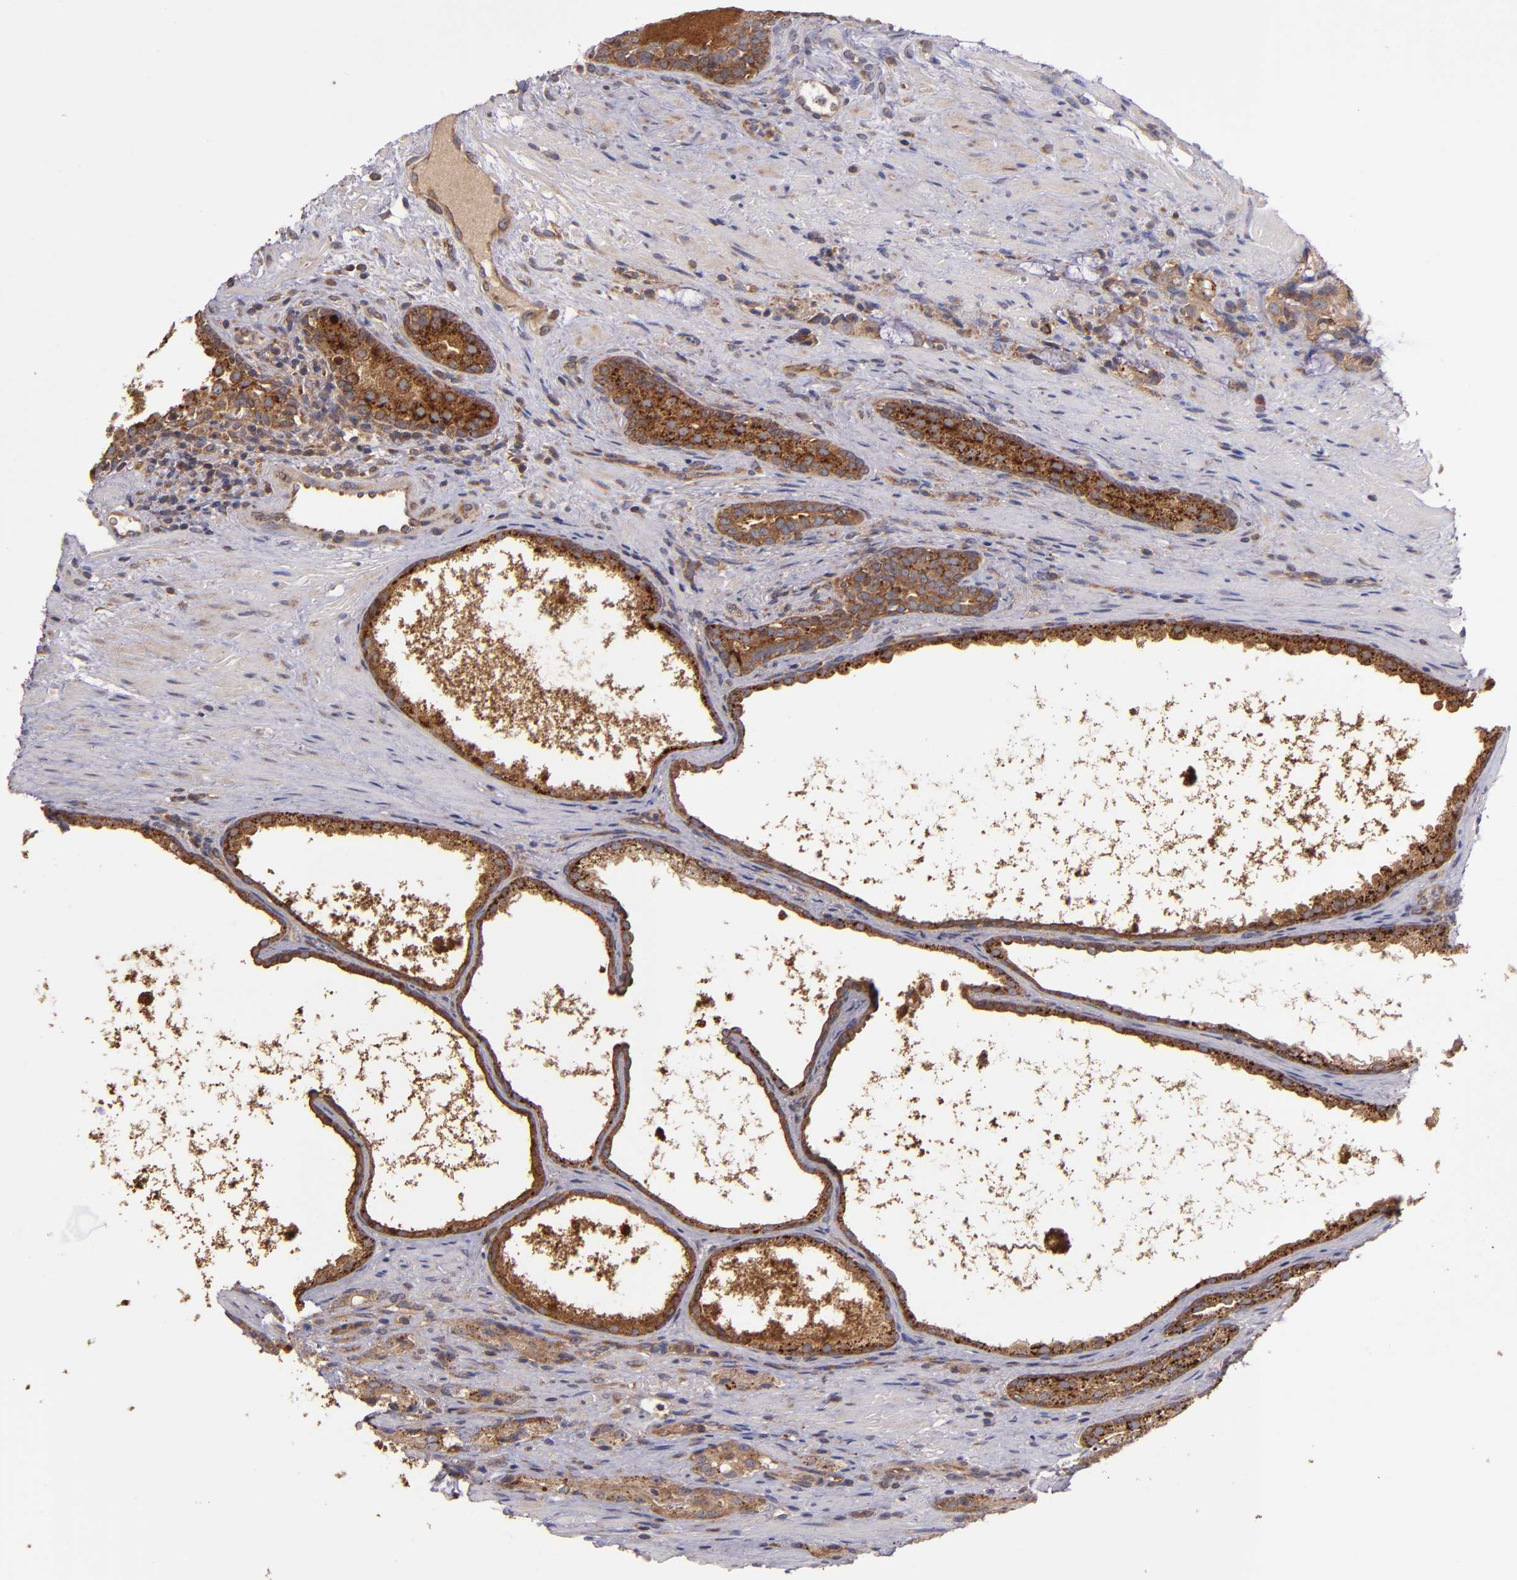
{"staining": {"intensity": "strong", "quantity": ">75%", "location": "cytoplasmic/membranous"}, "tissue": "prostate cancer", "cell_type": "Tumor cells", "image_type": "cancer", "snomed": [{"axis": "morphology", "description": "Adenocarcinoma, High grade"}, {"axis": "topography", "description": "Prostate"}], "caption": "Adenocarcinoma (high-grade) (prostate) tissue demonstrates strong cytoplasmic/membranous staining in approximately >75% of tumor cells, visualized by immunohistochemistry. The protein is stained brown, and the nuclei are stained in blue (DAB IHC with brightfield microscopy, high magnification).", "gene": "EIF4ENIF1", "patient": {"sex": "male", "age": 72}}